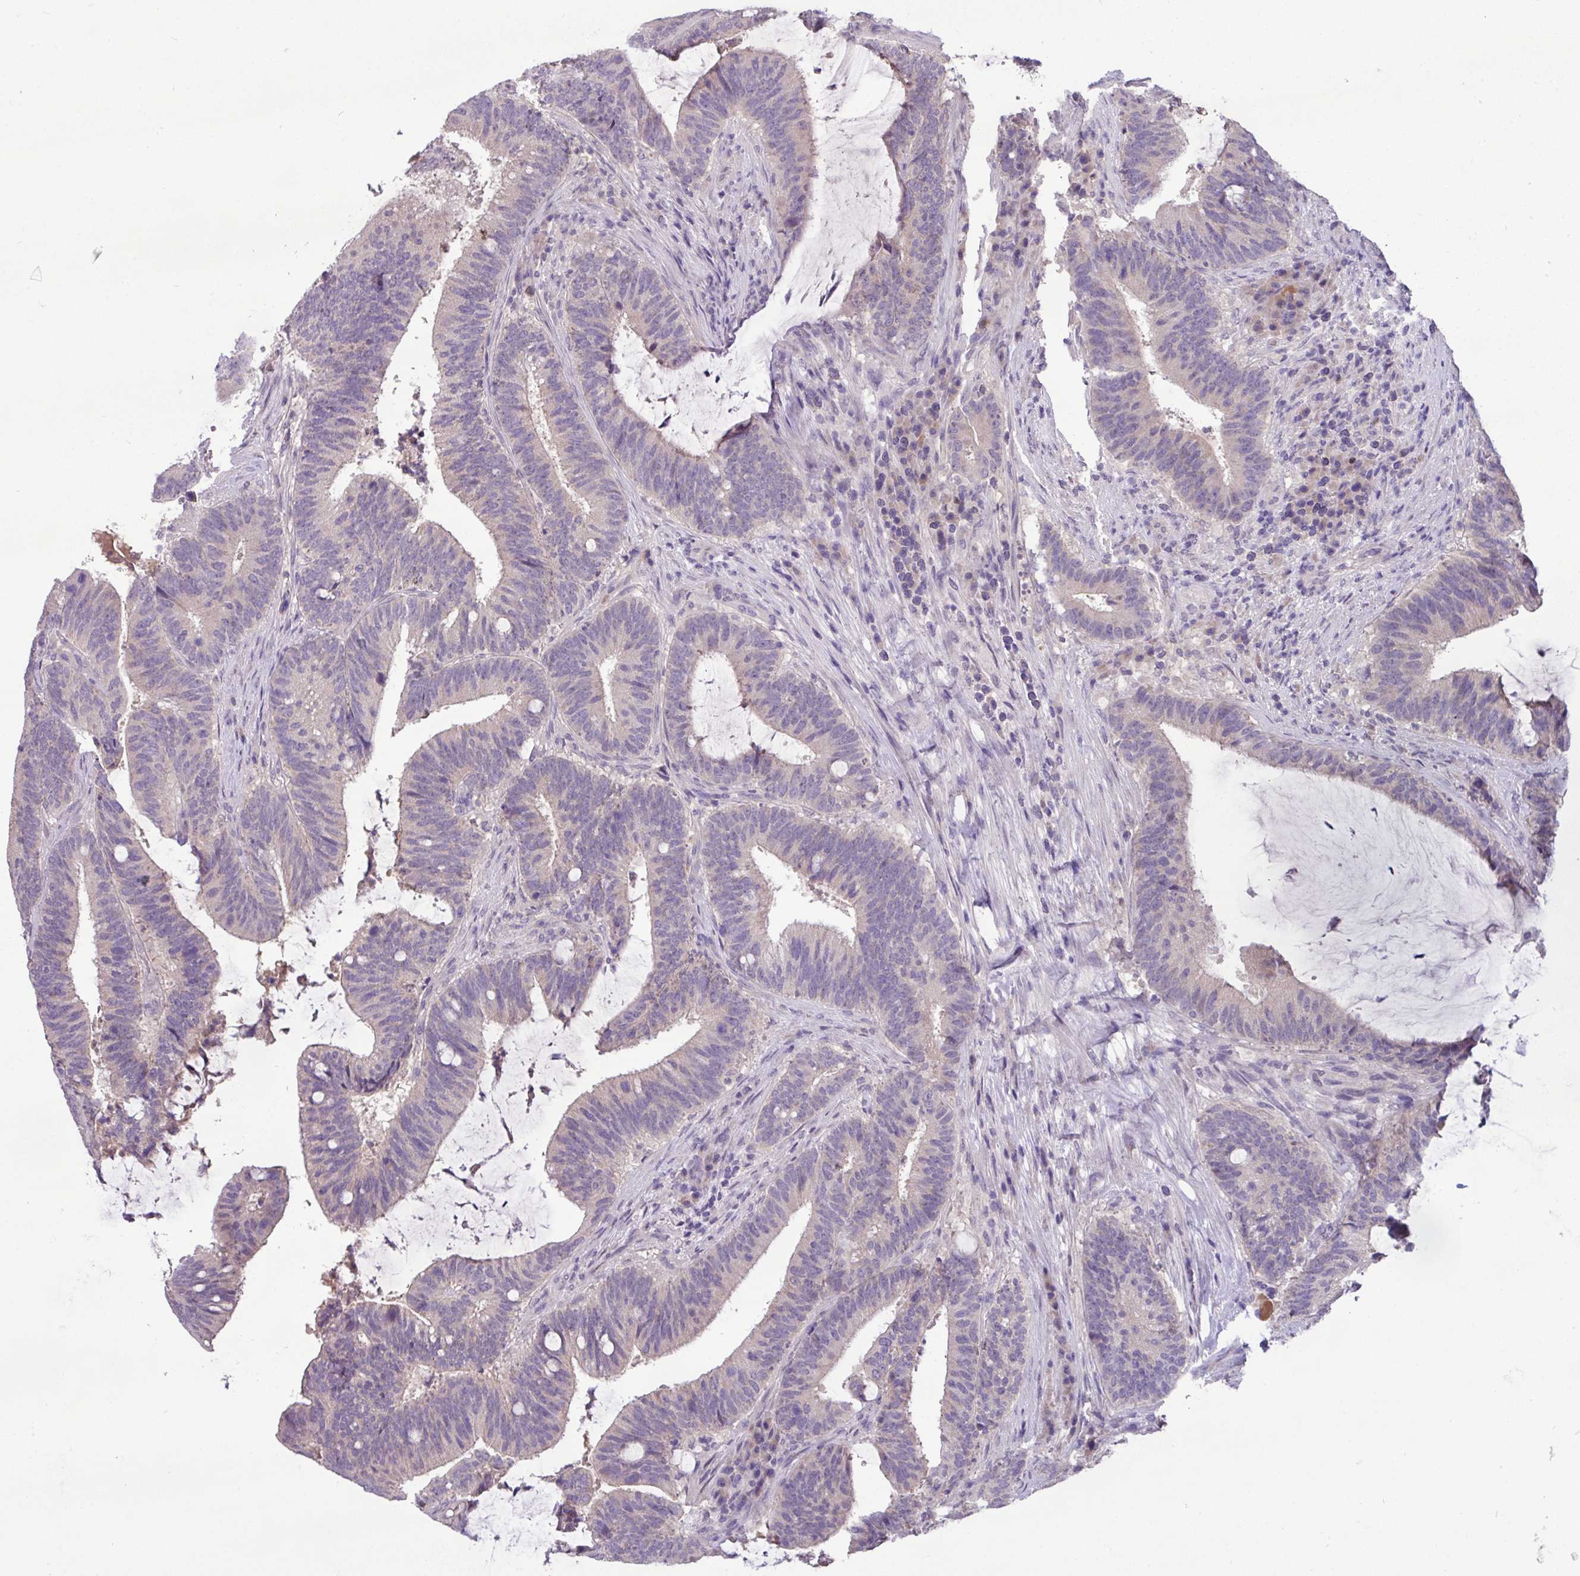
{"staining": {"intensity": "negative", "quantity": "none", "location": "none"}, "tissue": "colorectal cancer", "cell_type": "Tumor cells", "image_type": "cancer", "snomed": [{"axis": "morphology", "description": "Adenocarcinoma, NOS"}, {"axis": "topography", "description": "Colon"}], "caption": "Histopathology image shows no significant protein staining in tumor cells of adenocarcinoma (colorectal). The staining was performed using DAB to visualize the protein expression in brown, while the nuclei were stained in blue with hematoxylin (Magnification: 20x).", "gene": "PAX8", "patient": {"sex": "female", "age": 43}}